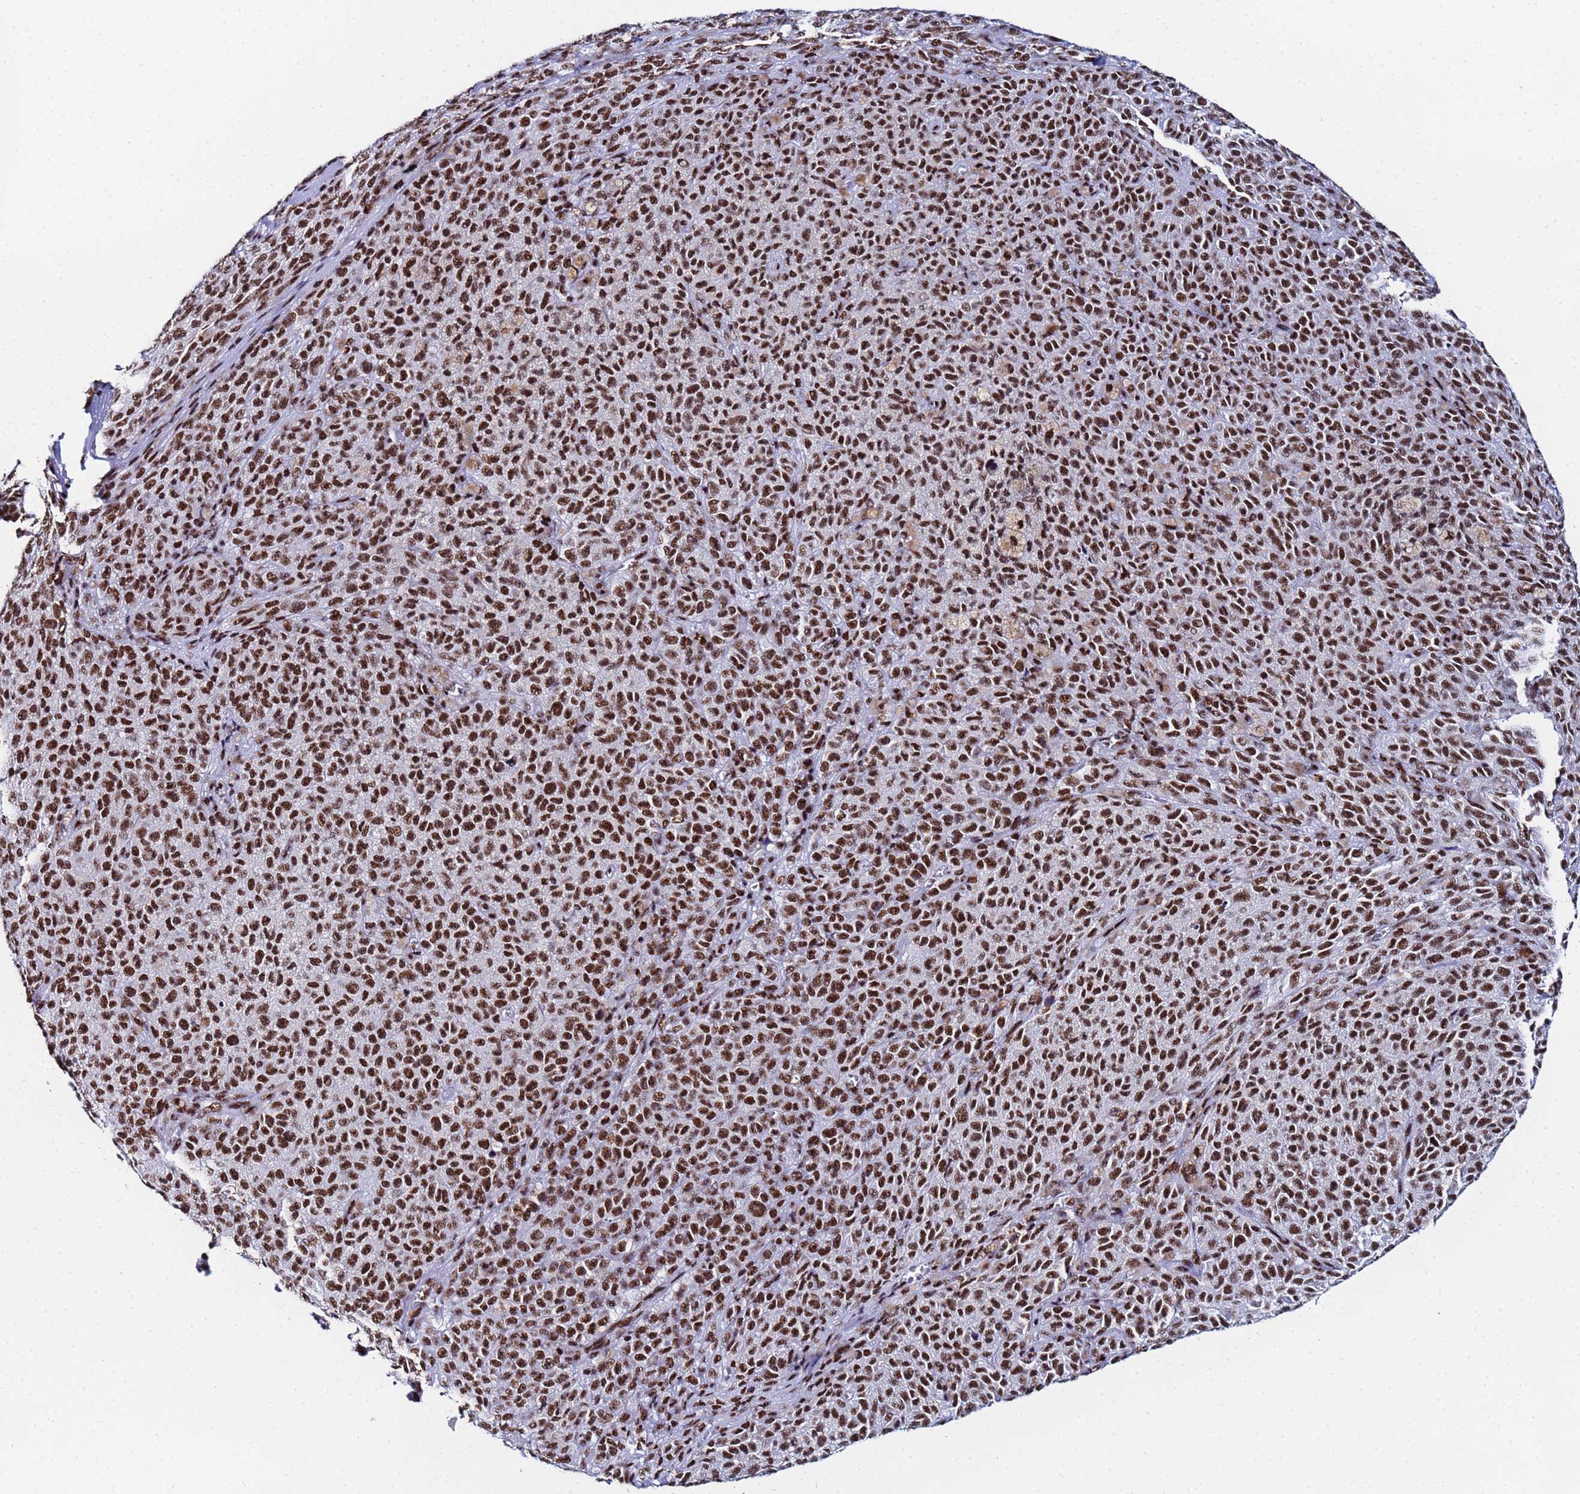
{"staining": {"intensity": "strong", "quantity": ">75%", "location": "nuclear"}, "tissue": "melanoma", "cell_type": "Tumor cells", "image_type": "cancer", "snomed": [{"axis": "morphology", "description": "Malignant melanoma, NOS"}, {"axis": "topography", "description": "Skin"}], "caption": "Strong nuclear protein positivity is present in about >75% of tumor cells in melanoma.", "gene": "SNRPA1", "patient": {"sex": "female", "age": 82}}